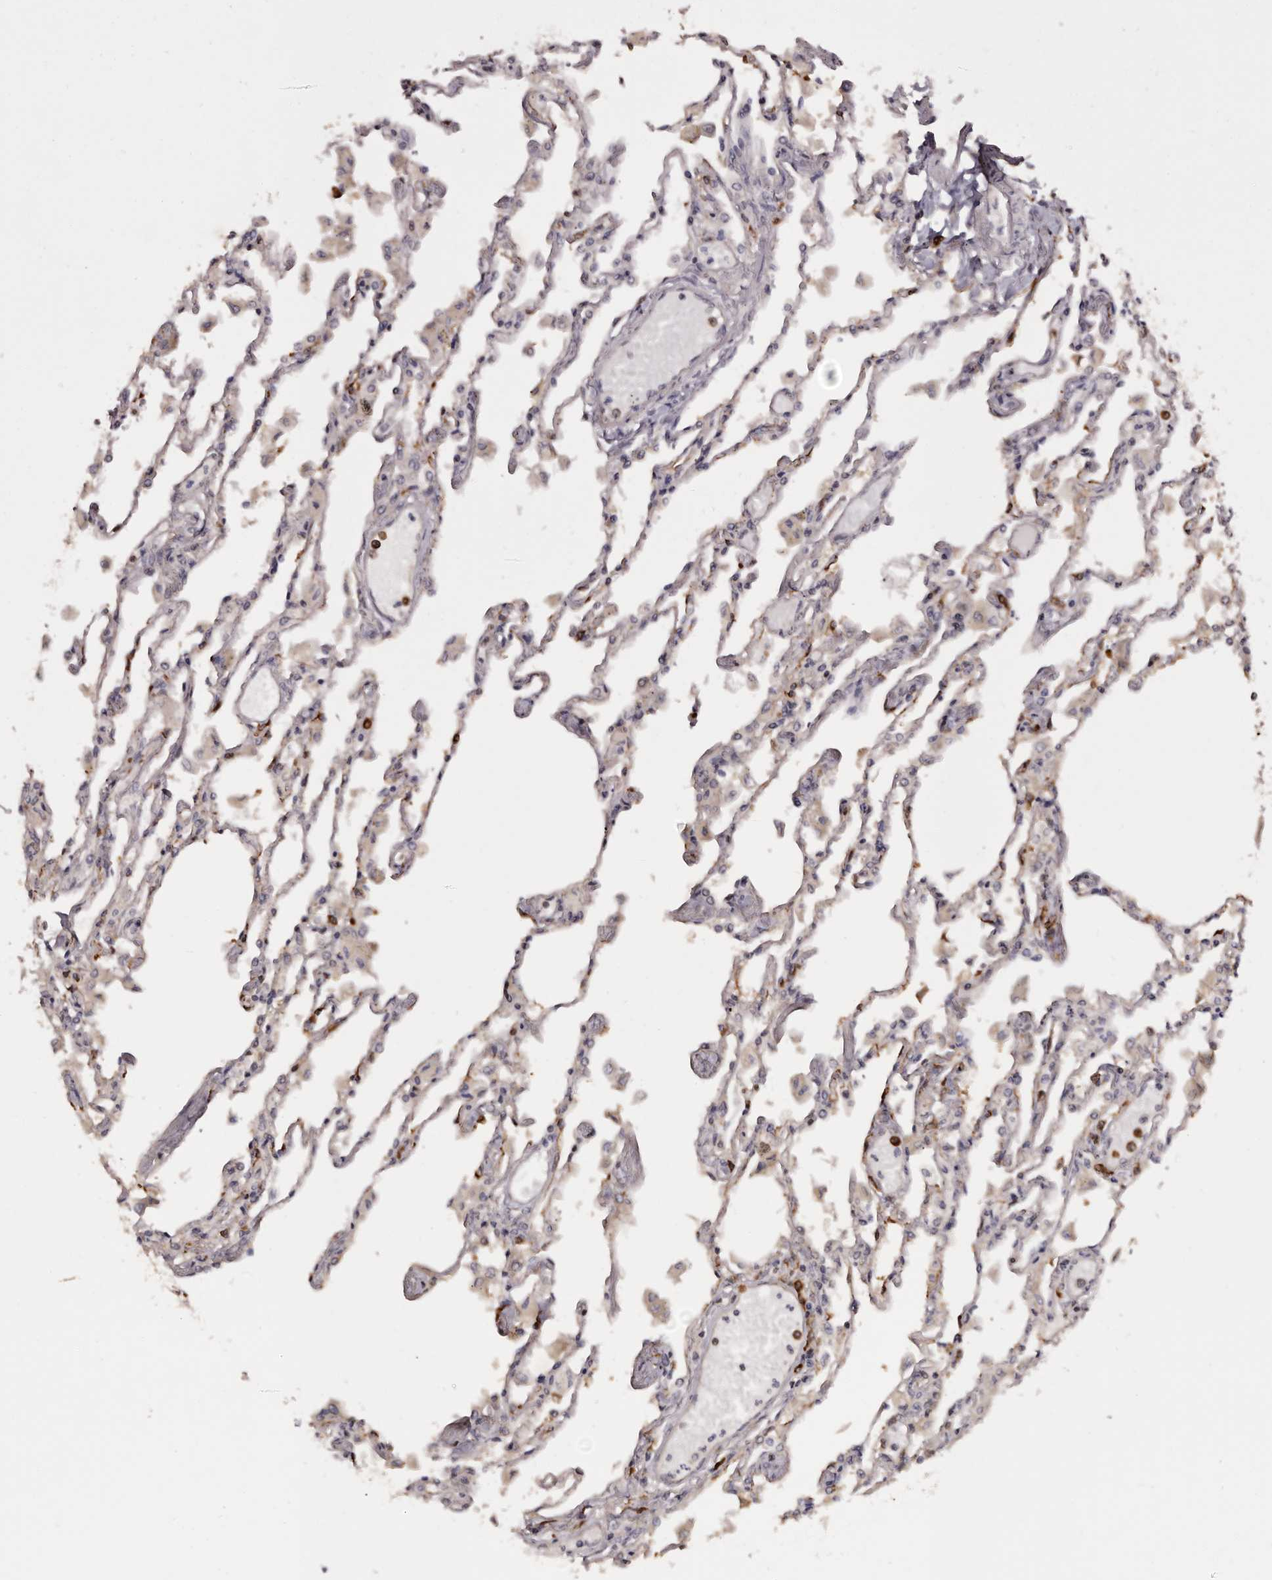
{"staining": {"intensity": "moderate", "quantity": "<25%", "location": "cytoplasmic/membranous"}, "tissue": "lung", "cell_type": "Alveolar cells", "image_type": "normal", "snomed": [{"axis": "morphology", "description": "Normal tissue, NOS"}, {"axis": "topography", "description": "Bronchus"}, {"axis": "topography", "description": "Lung"}], "caption": "Protein staining displays moderate cytoplasmic/membranous staining in approximately <25% of alveolar cells in unremarkable lung. Nuclei are stained in blue.", "gene": "TNNI1", "patient": {"sex": "female", "age": 49}}